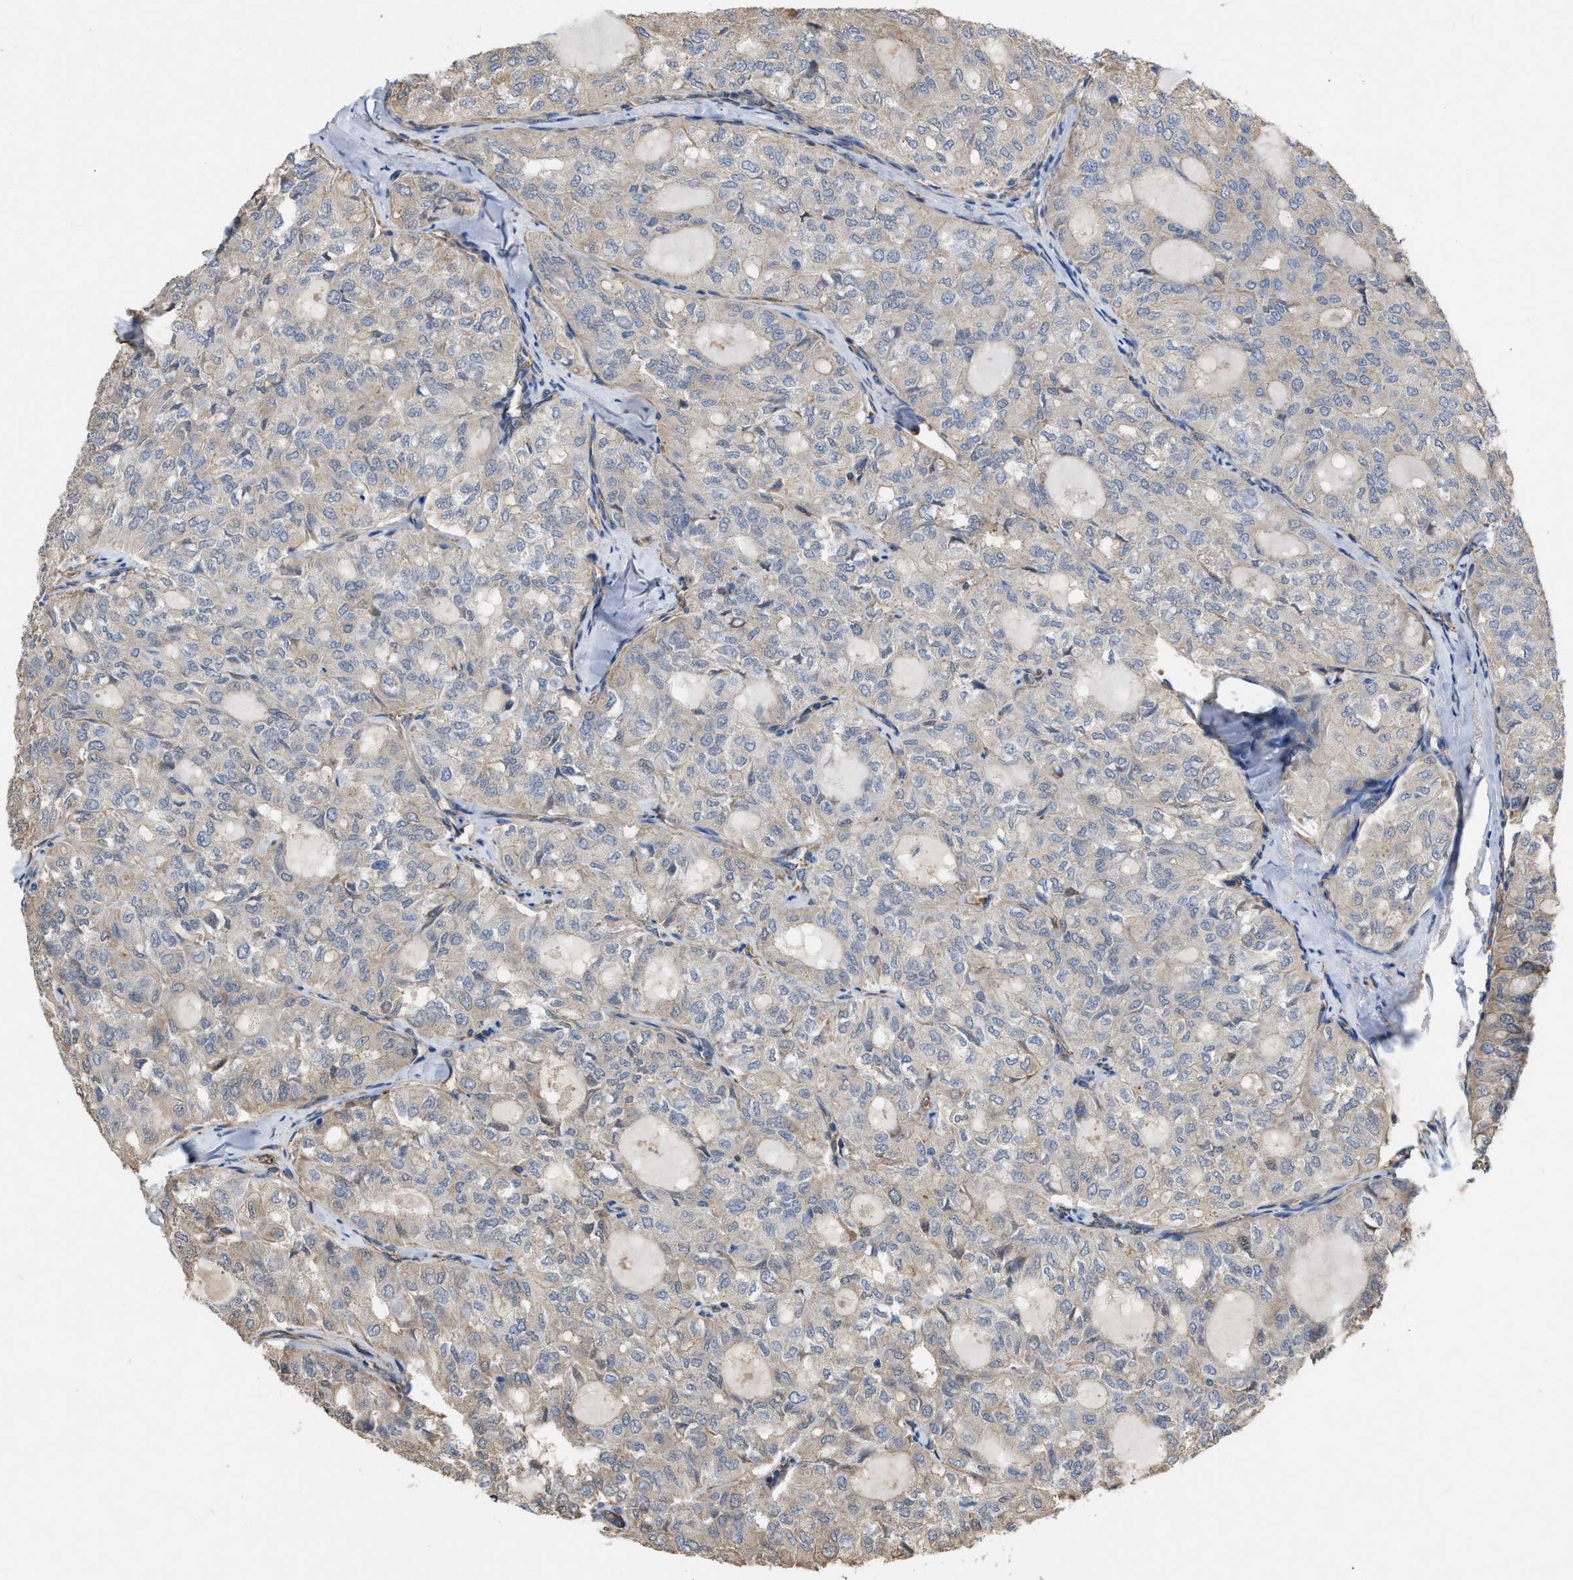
{"staining": {"intensity": "weak", "quantity": "<25%", "location": "cytoplasmic/membranous"}, "tissue": "thyroid cancer", "cell_type": "Tumor cells", "image_type": "cancer", "snomed": [{"axis": "morphology", "description": "Follicular adenoma carcinoma, NOS"}, {"axis": "topography", "description": "Thyroid gland"}], "caption": "The micrograph demonstrates no staining of tumor cells in follicular adenoma carcinoma (thyroid). (DAB (3,3'-diaminobenzidine) immunohistochemistry (IHC) with hematoxylin counter stain).", "gene": "SLC4A11", "patient": {"sex": "male", "age": 75}}